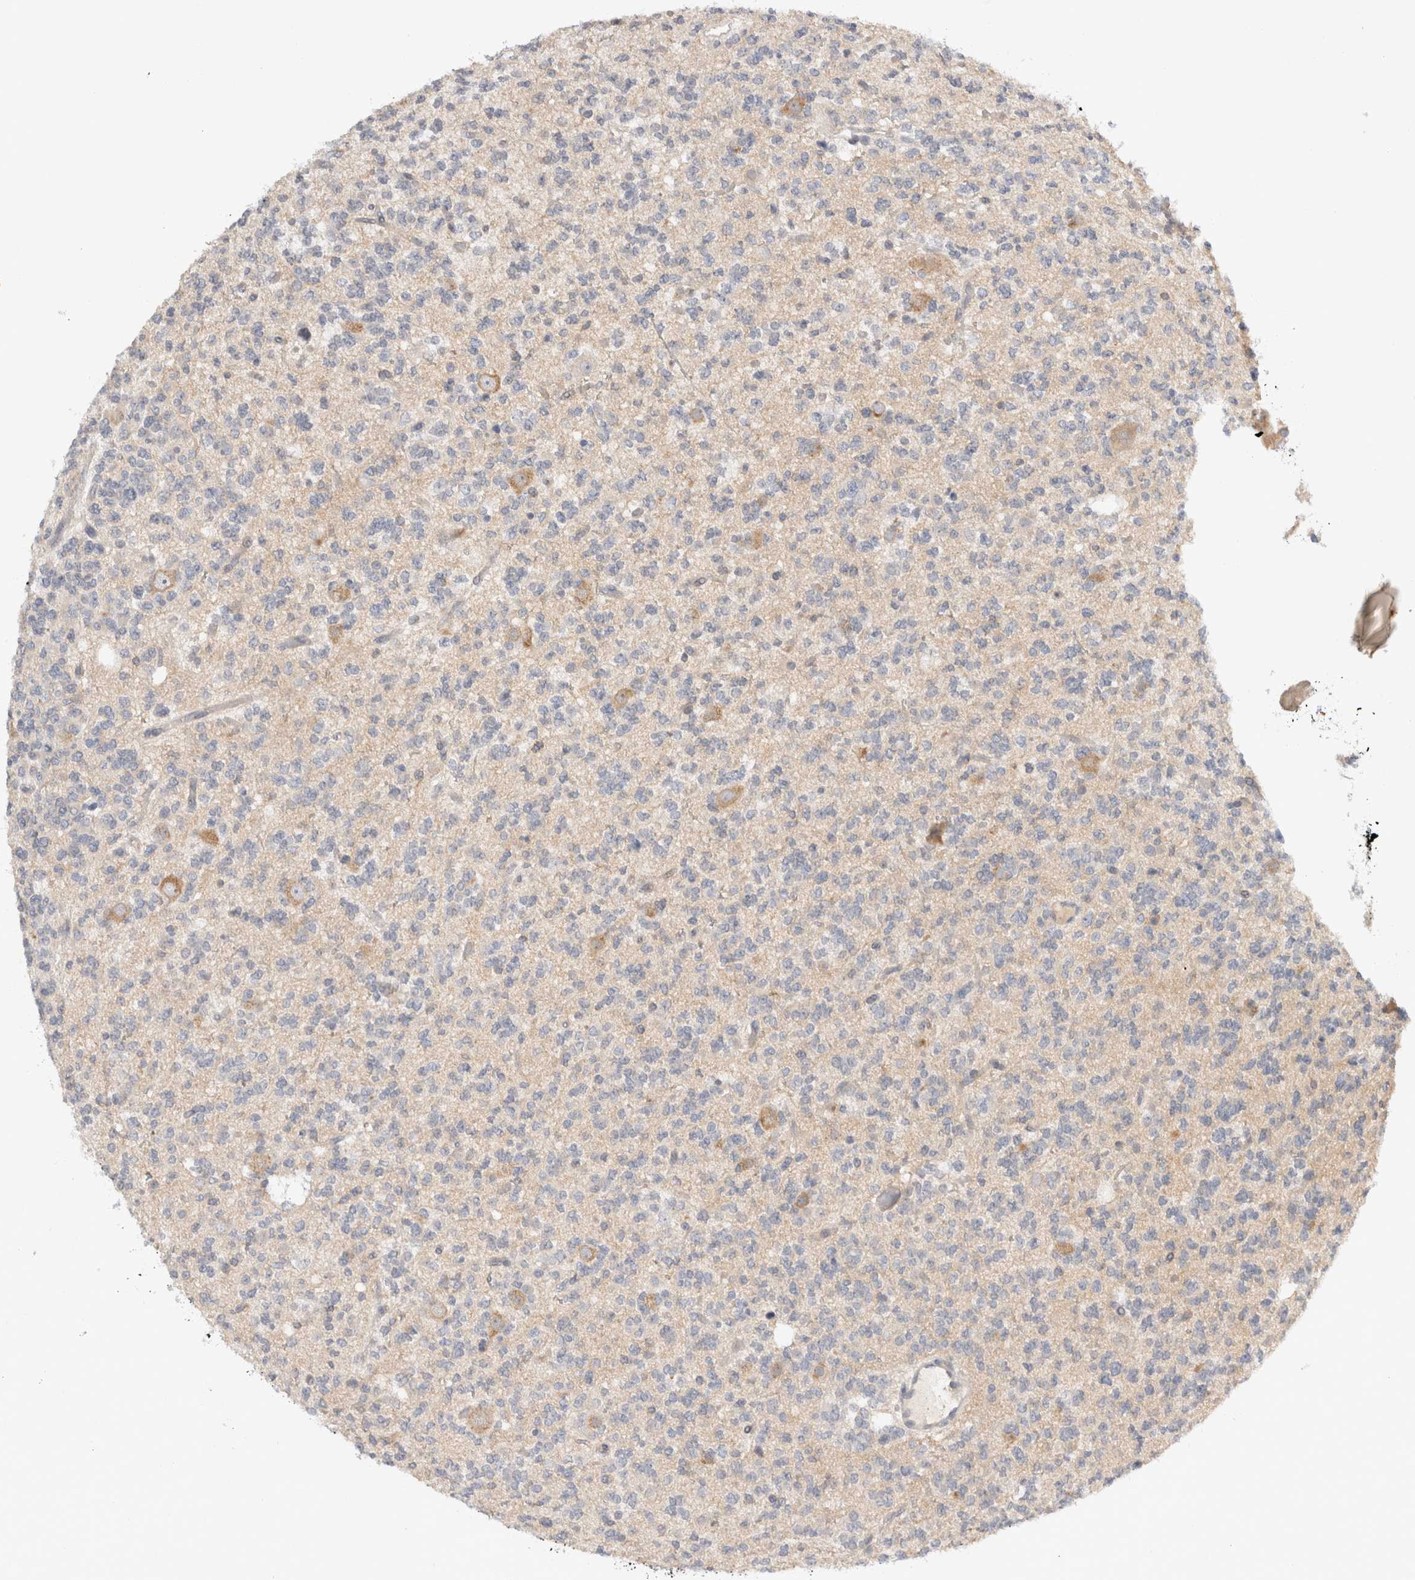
{"staining": {"intensity": "negative", "quantity": "none", "location": "none"}, "tissue": "glioma", "cell_type": "Tumor cells", "image_type": "cancer", "snomed": [{"axis": "morphology", "description": "Glioma, malignant, Low grade"}, {"axis": "topography", "description": "Brain"}], "caption": "Immunohistochemical staining of human low-grade glioma (malignant) shows no significant staining in tumor cells.", "gene": "NEDD4L", "patient": {"sex": "male", "age": 38}}